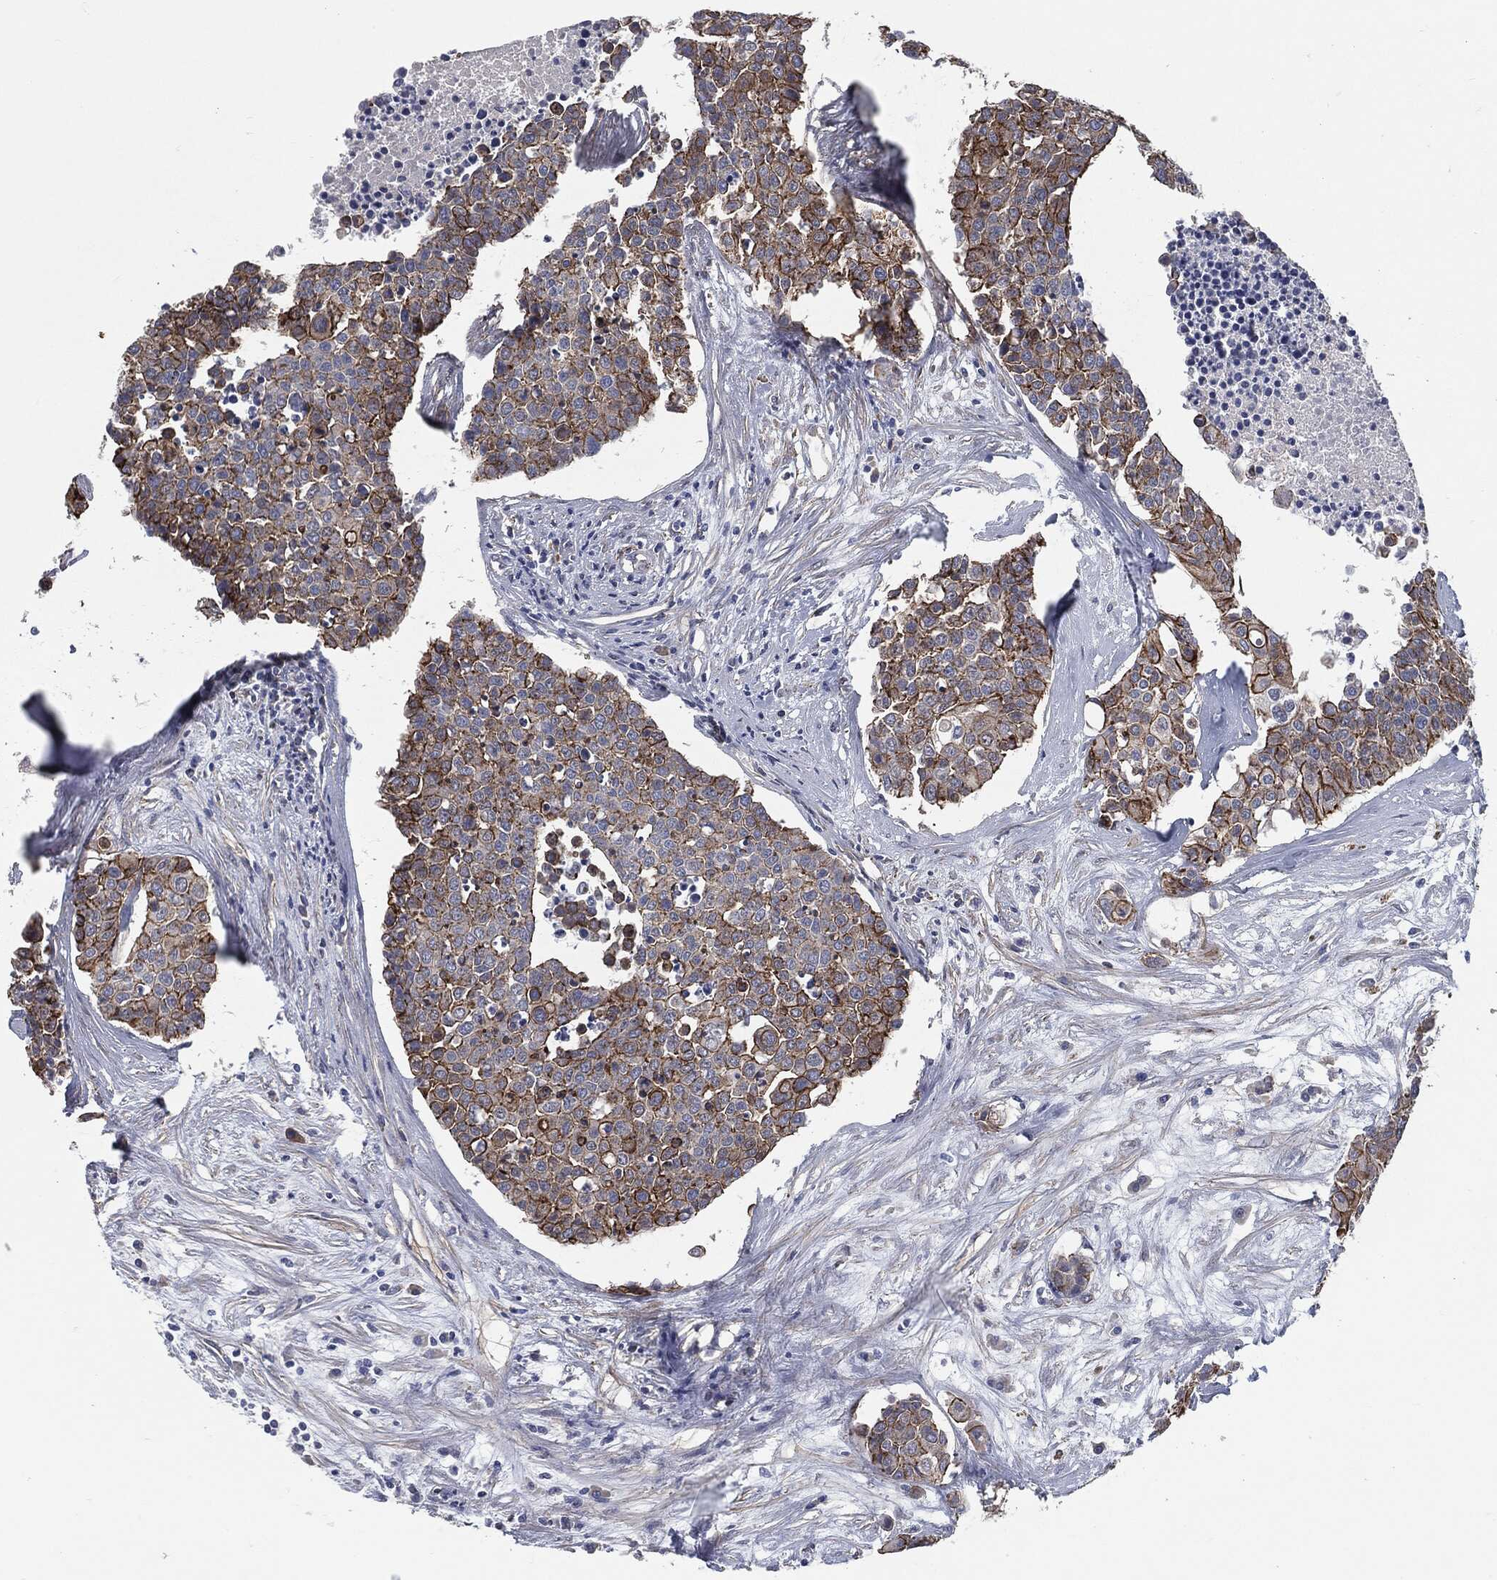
{"staining": {"intensity": "strong", "quantity": "25%-75%", "location": "cytoplasmic/membranous"}, "tissue": "carcinoid", "cell_type": "Tumor cells", "image_type": "cancer", "snomed": [{"axis": "morphology", "description": "Carcinoid, malignant, NOS"}, {"axis": "topography", "description": "Colon"}], "caption": "Human carcinoid stained for a protein (brown) reveals strong cytoplasmic/membranous positive expression in approximately 25%-75% of tumor cells.", "gene": "SVIL", "patient": {"sex": "male", "age": 81}}